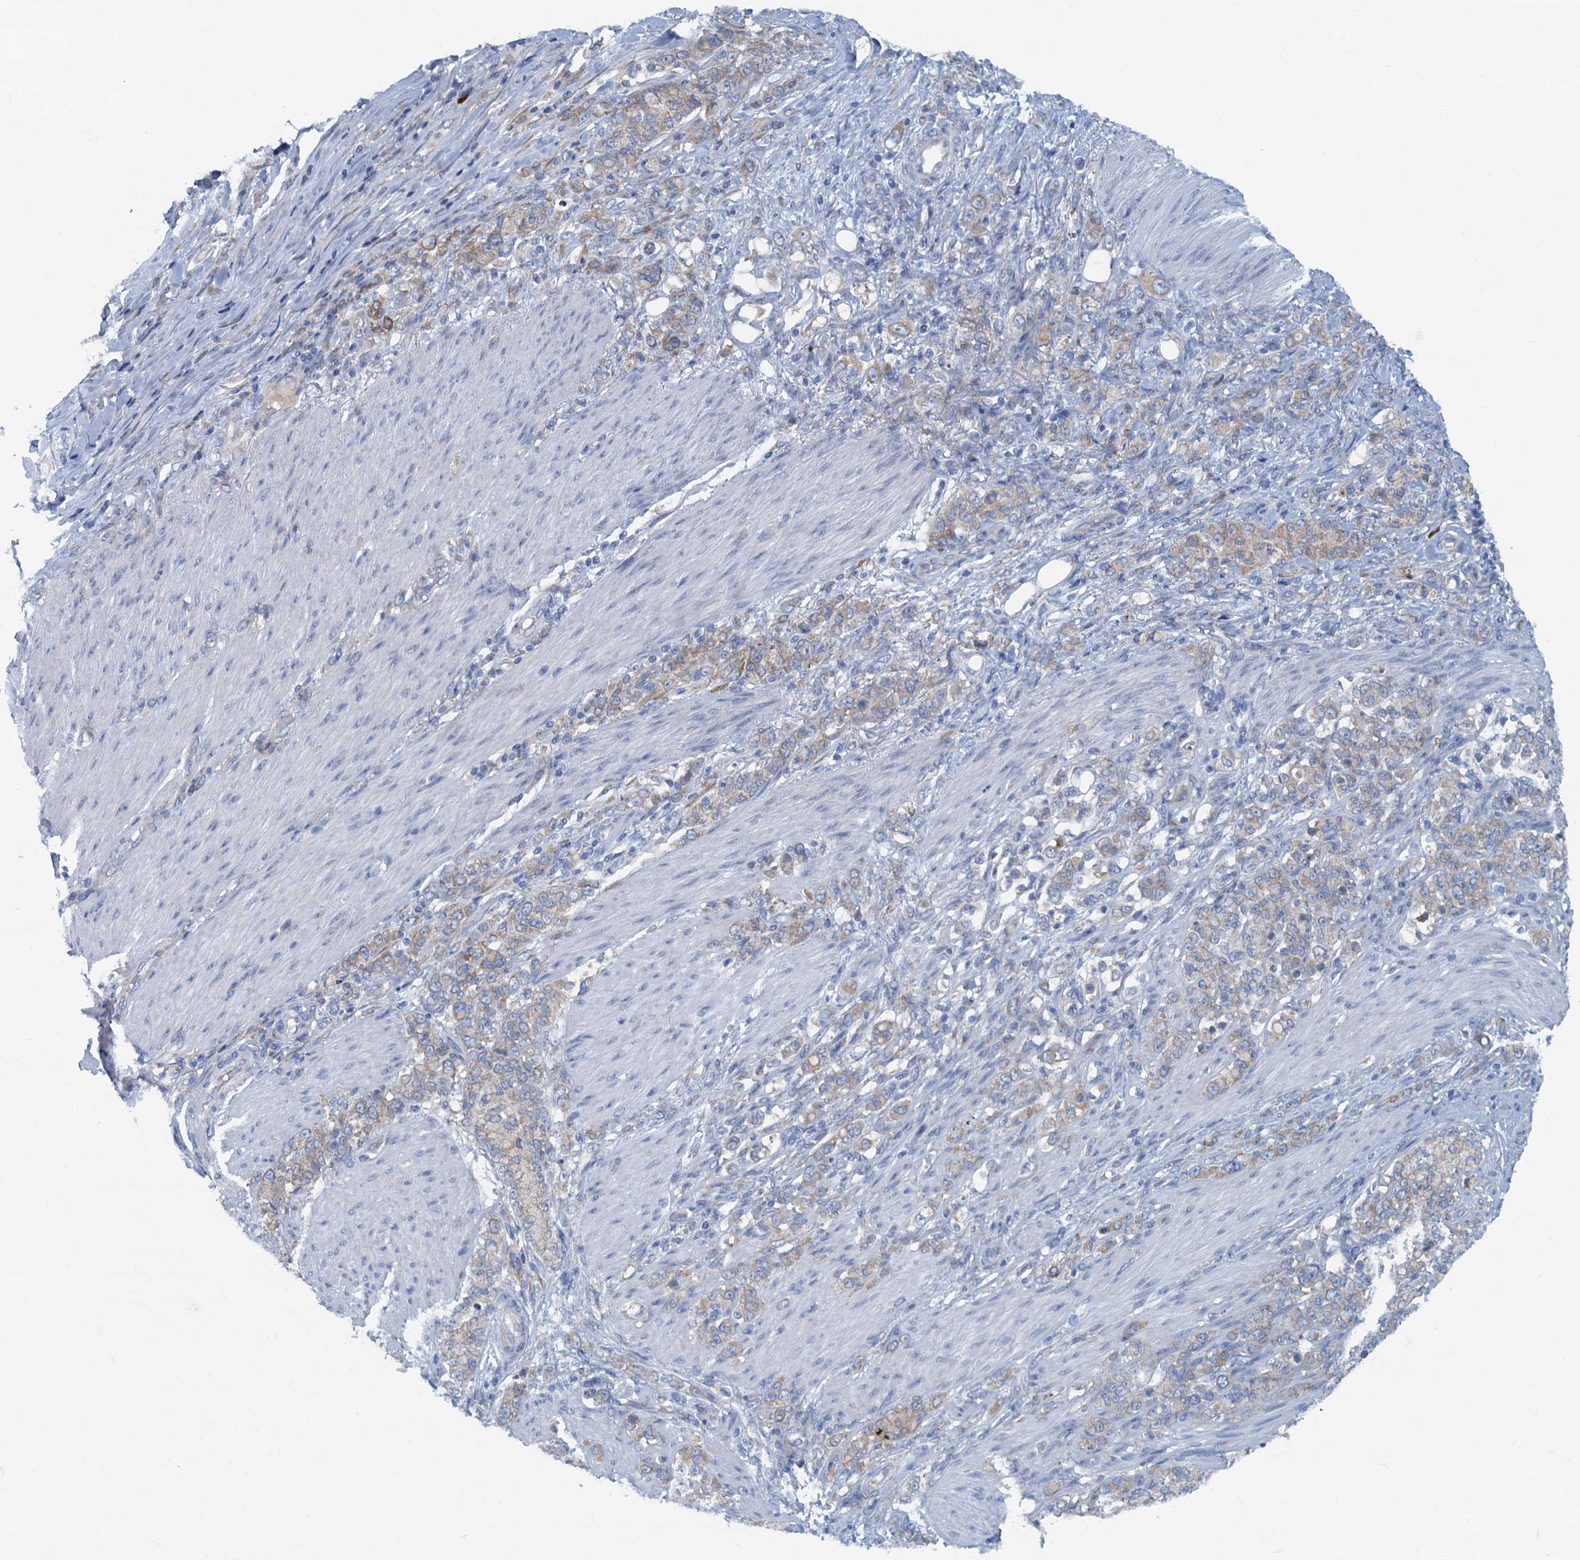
{"staining": {"intensity": "weak", "quantity": "25%-75%", "location": "cytoplasmic/membranous"}, "tissue": "stomach cancer", "cell_type": "Tumor cells", "image_type": "cancer", "snomed": [{"axis": "morphology", "description": "Adenocarcinoma, NOS"}, {"axis": "topography", "description": "Stomach"}], "caption": "Immunohistochemical staining of human stomach adenocarcinoma exhibits low levels of weak cytoplasmic/membranous protein positivity in approximately 25%-75% of tumor cells. Nuclei are stained in blue.", "gene": "MYDGF", "patient": {"sex": "female", "age": 79}}